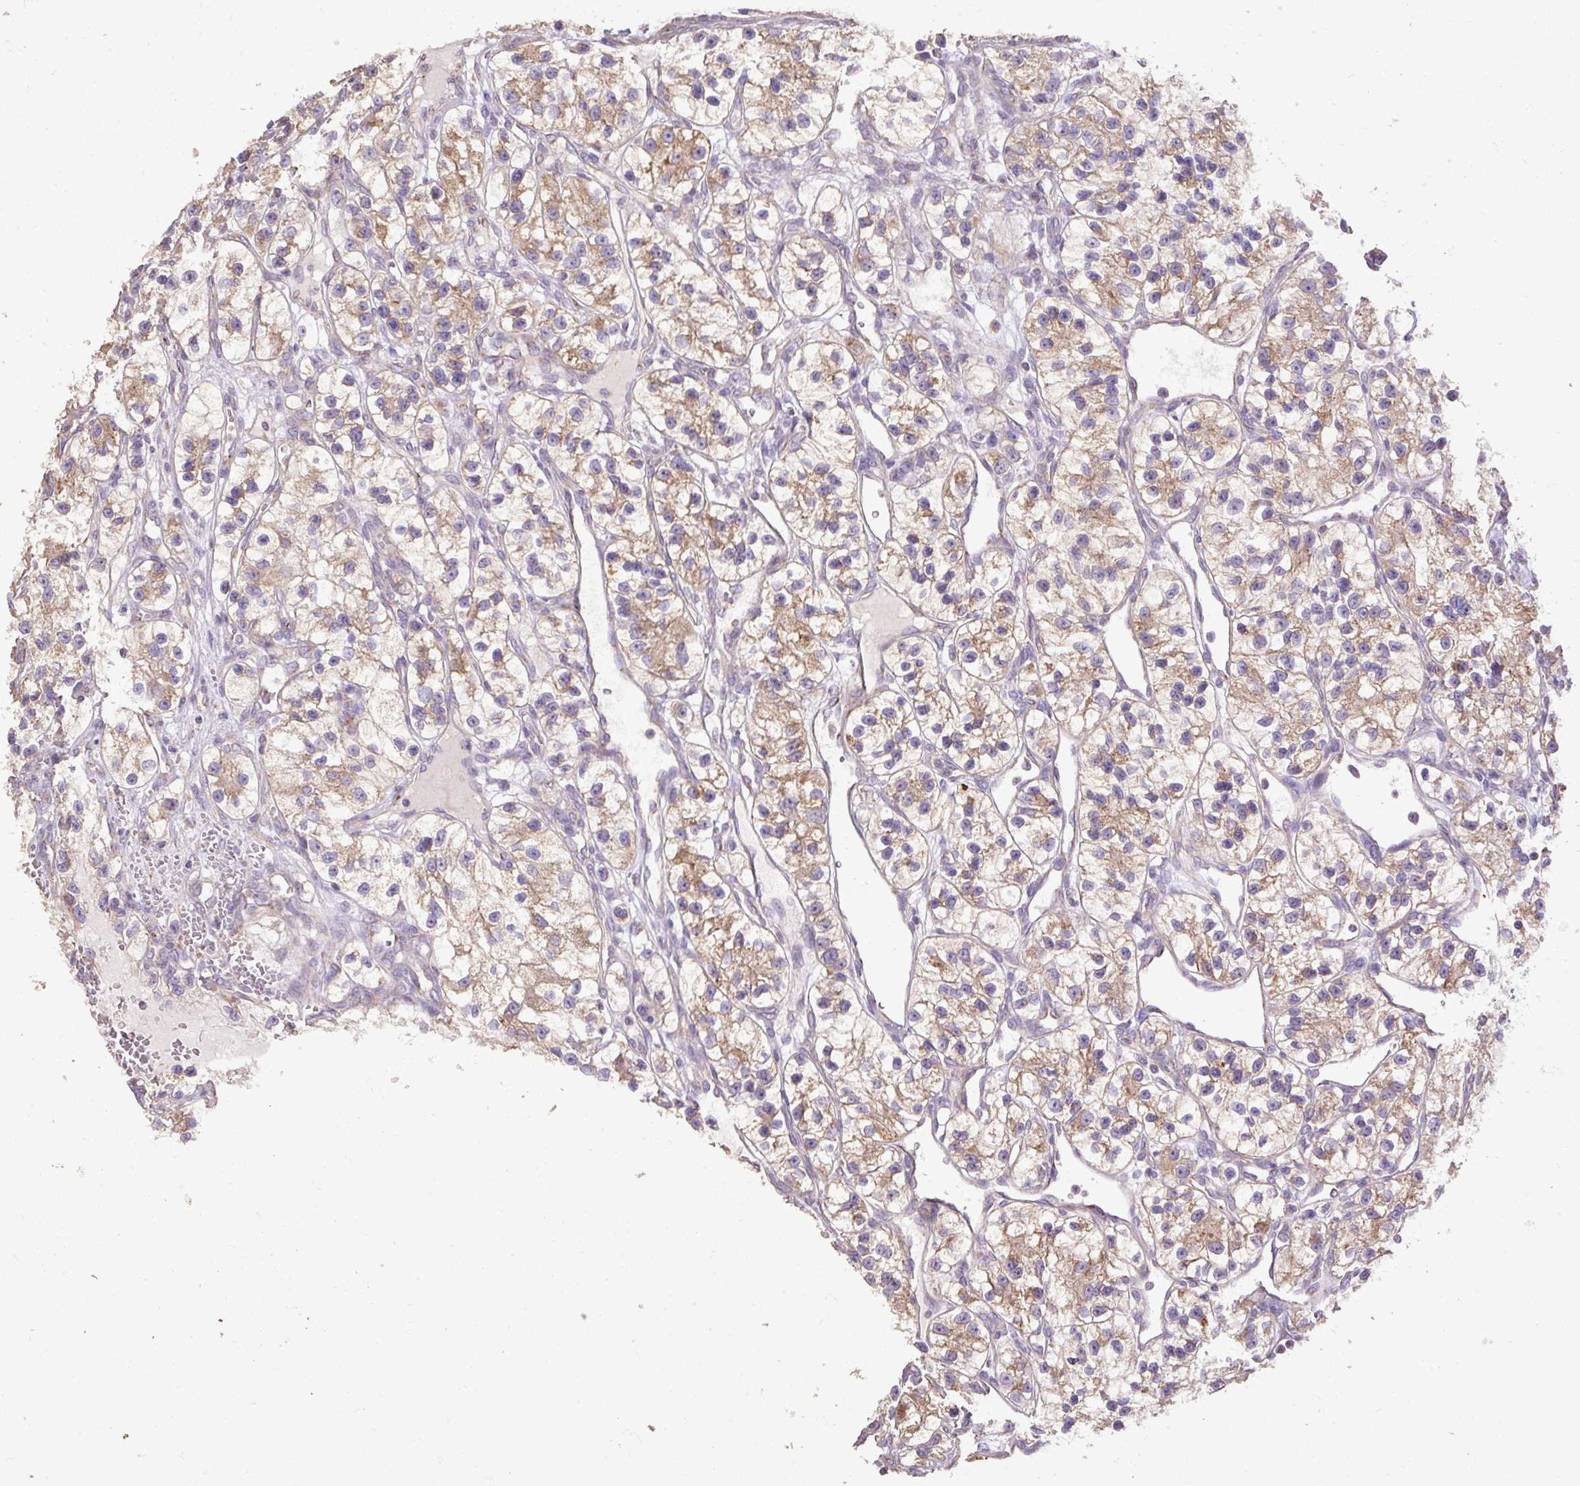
{"staining": {"intensity": "moderate", "quantity": ">75%", "location": "cytoplasmic/membranous"}, "tissue": "renal cancer", "cell_type": "Tumor cells", "image_type": "cancer", "snomed": [{"axis": "morphology", "description": "Adenocarcinoma, NOS"}, {"axis": "topography", "description": "Kidney"}], "caption": "Renal cancer stained with a brown dye shows moderate cytoplasmic/membranous positive positivity in about >75% of tumor cells.", "gene": "ABR", "patient": {"sex": "female", "age": 57}}